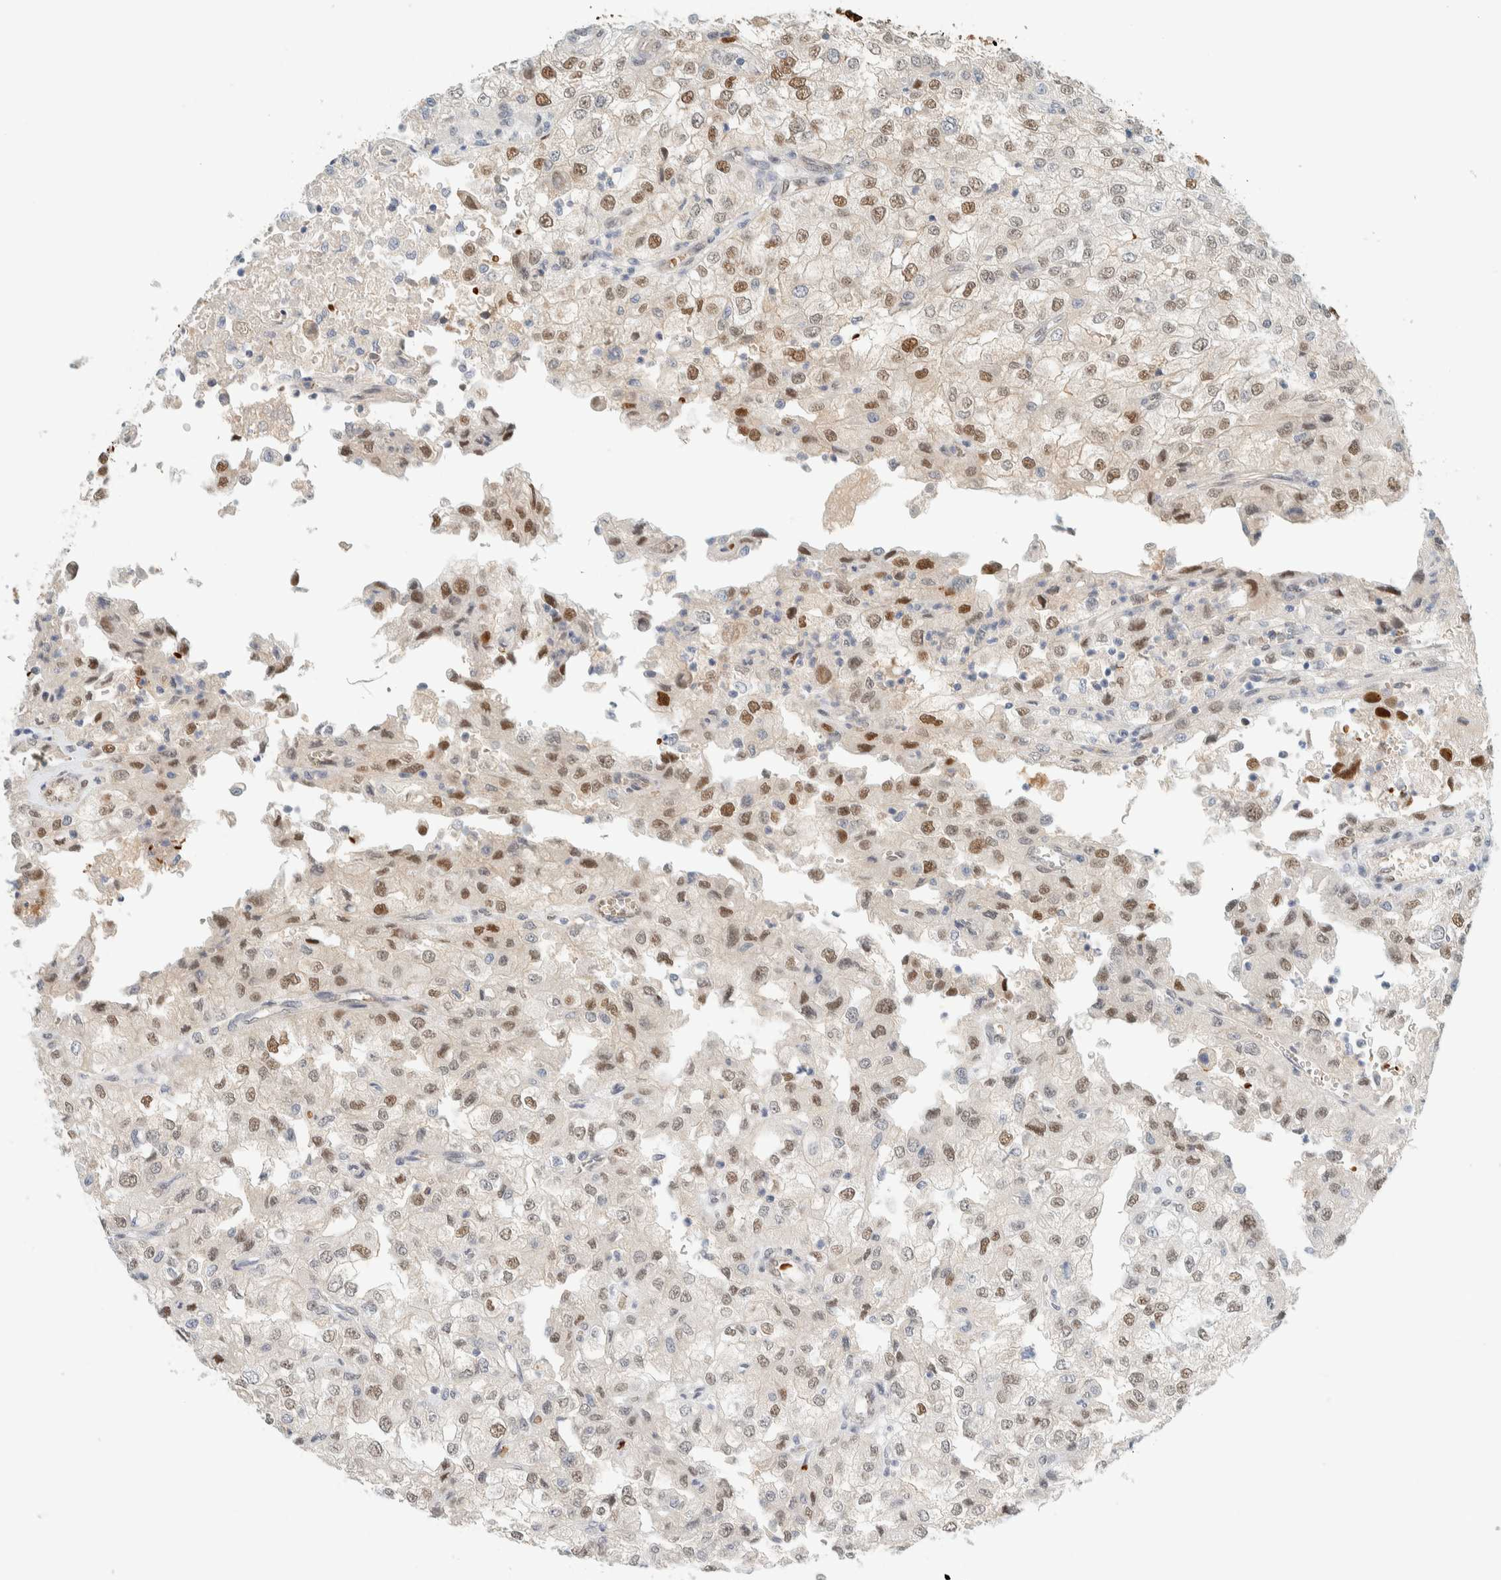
{"staining": {"intensity": "moderate", "quantity": "25%-75%", "location": "nuclear"}, "tissue": "renal cancer", "cell_type": "Tumor cells", "image_type": "cancer", "snomed": [{"axis": "morphology", "description": "Adenocarcinoma, NOS"}, {"axis": "topography", "description": "Kidney"}], "caption": "The immunohistochemical stain labels moderate nuclear positivity in tumor cells of renal adenocarcinoma tissue. (DAB = brown stain, brightfield microscopy at high magnification).", "gene": "TSTD2", "patient": {"sex": "female", "age": 54}}